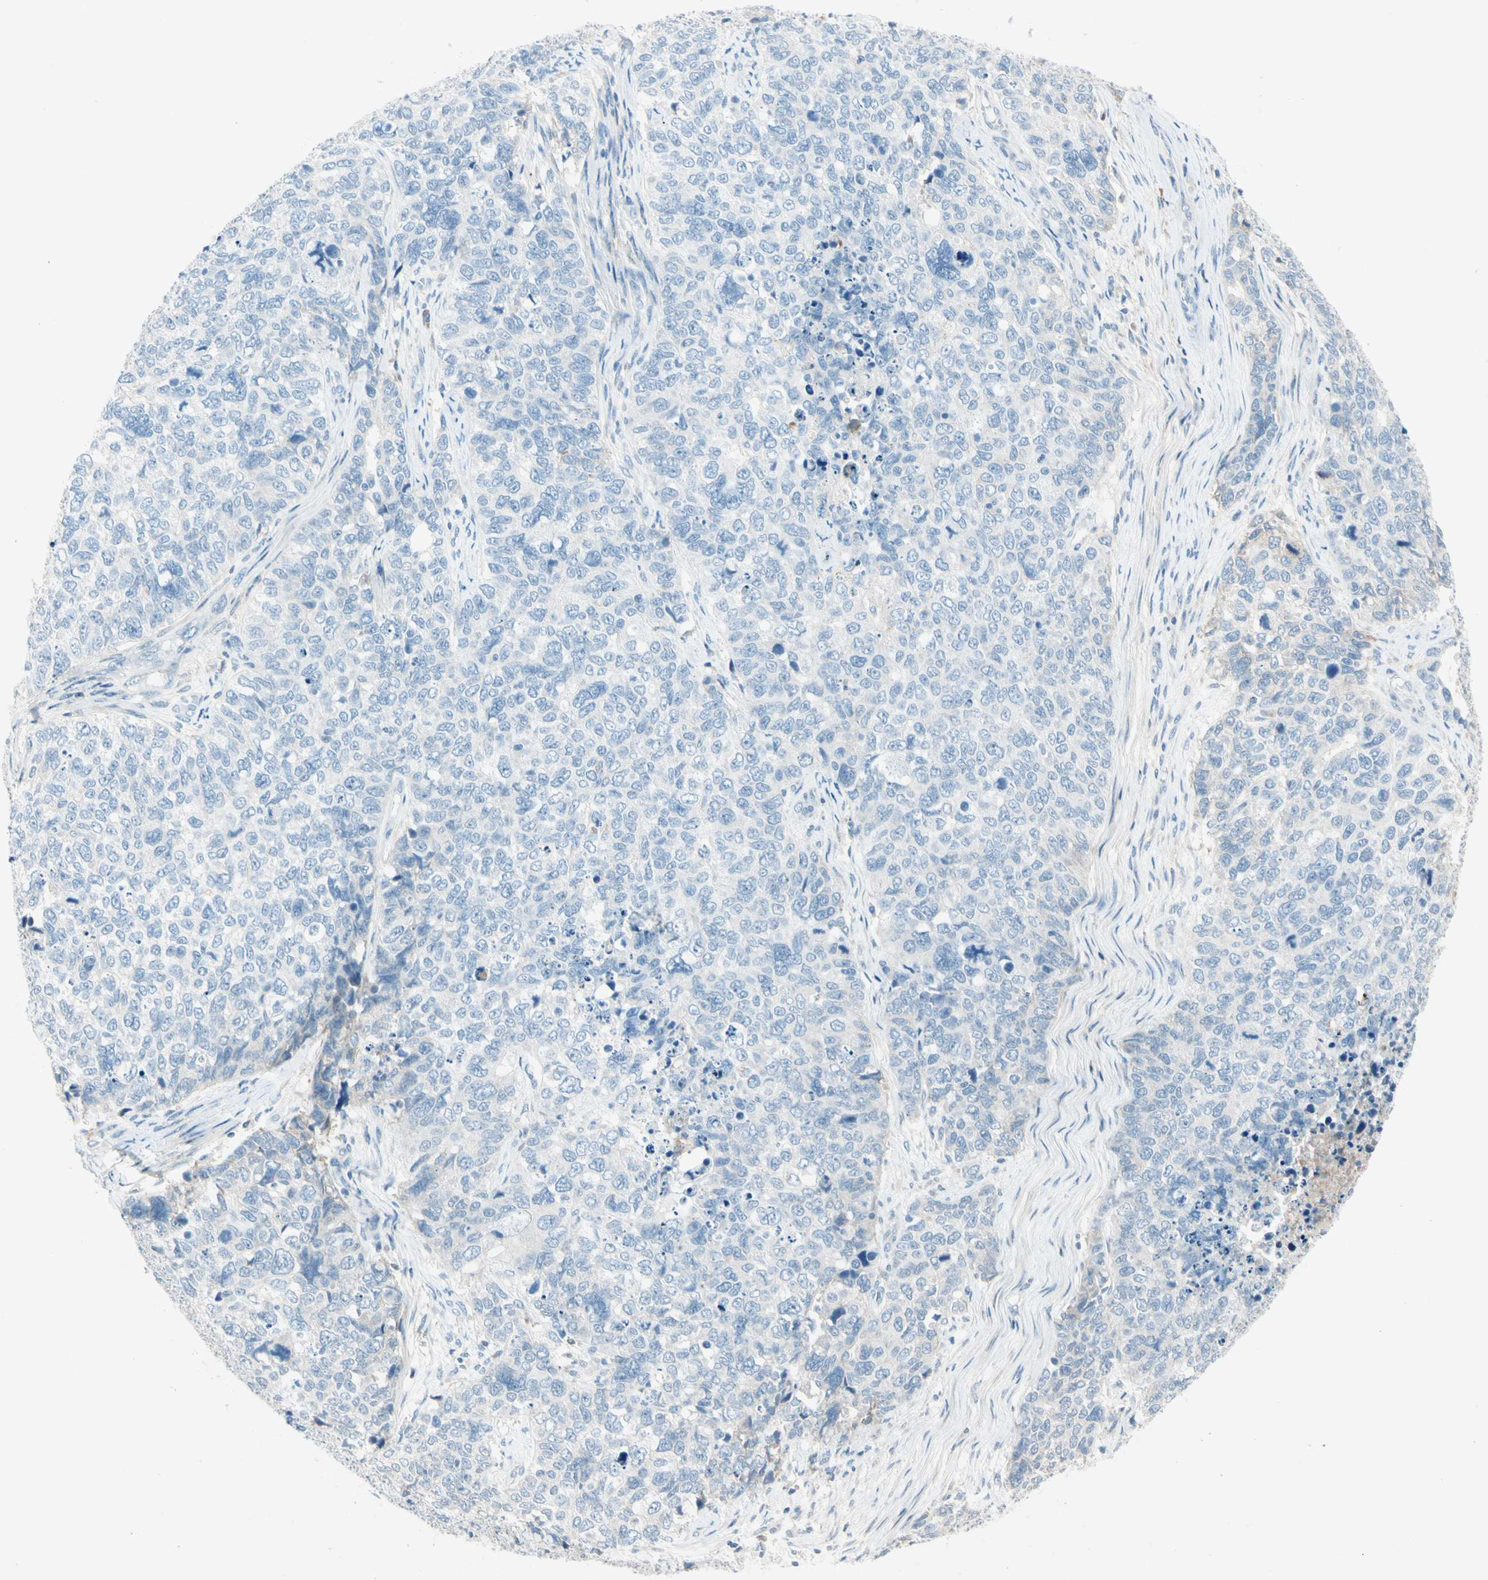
{"staining": {"intensity": "negative", "quantity": "none", "location": "none"}, "tissue": "cervical cancer", "cell_type": "Tumor cells", "image_type": "cancer", "snomed": [{"axis": "morphology", "description": "Squamous cell carcinoma, NOS"}, {"axis": "topography", "description": "Cervix"}], "caption": "Tumor cells show no significant protein staining in cervical squamous cell carcinoma. (Immunohistochemistry, brightfield microscopy, high magnification).", "gene": "SERPIND1", "patient": {"sex": "female", "age": 63}}